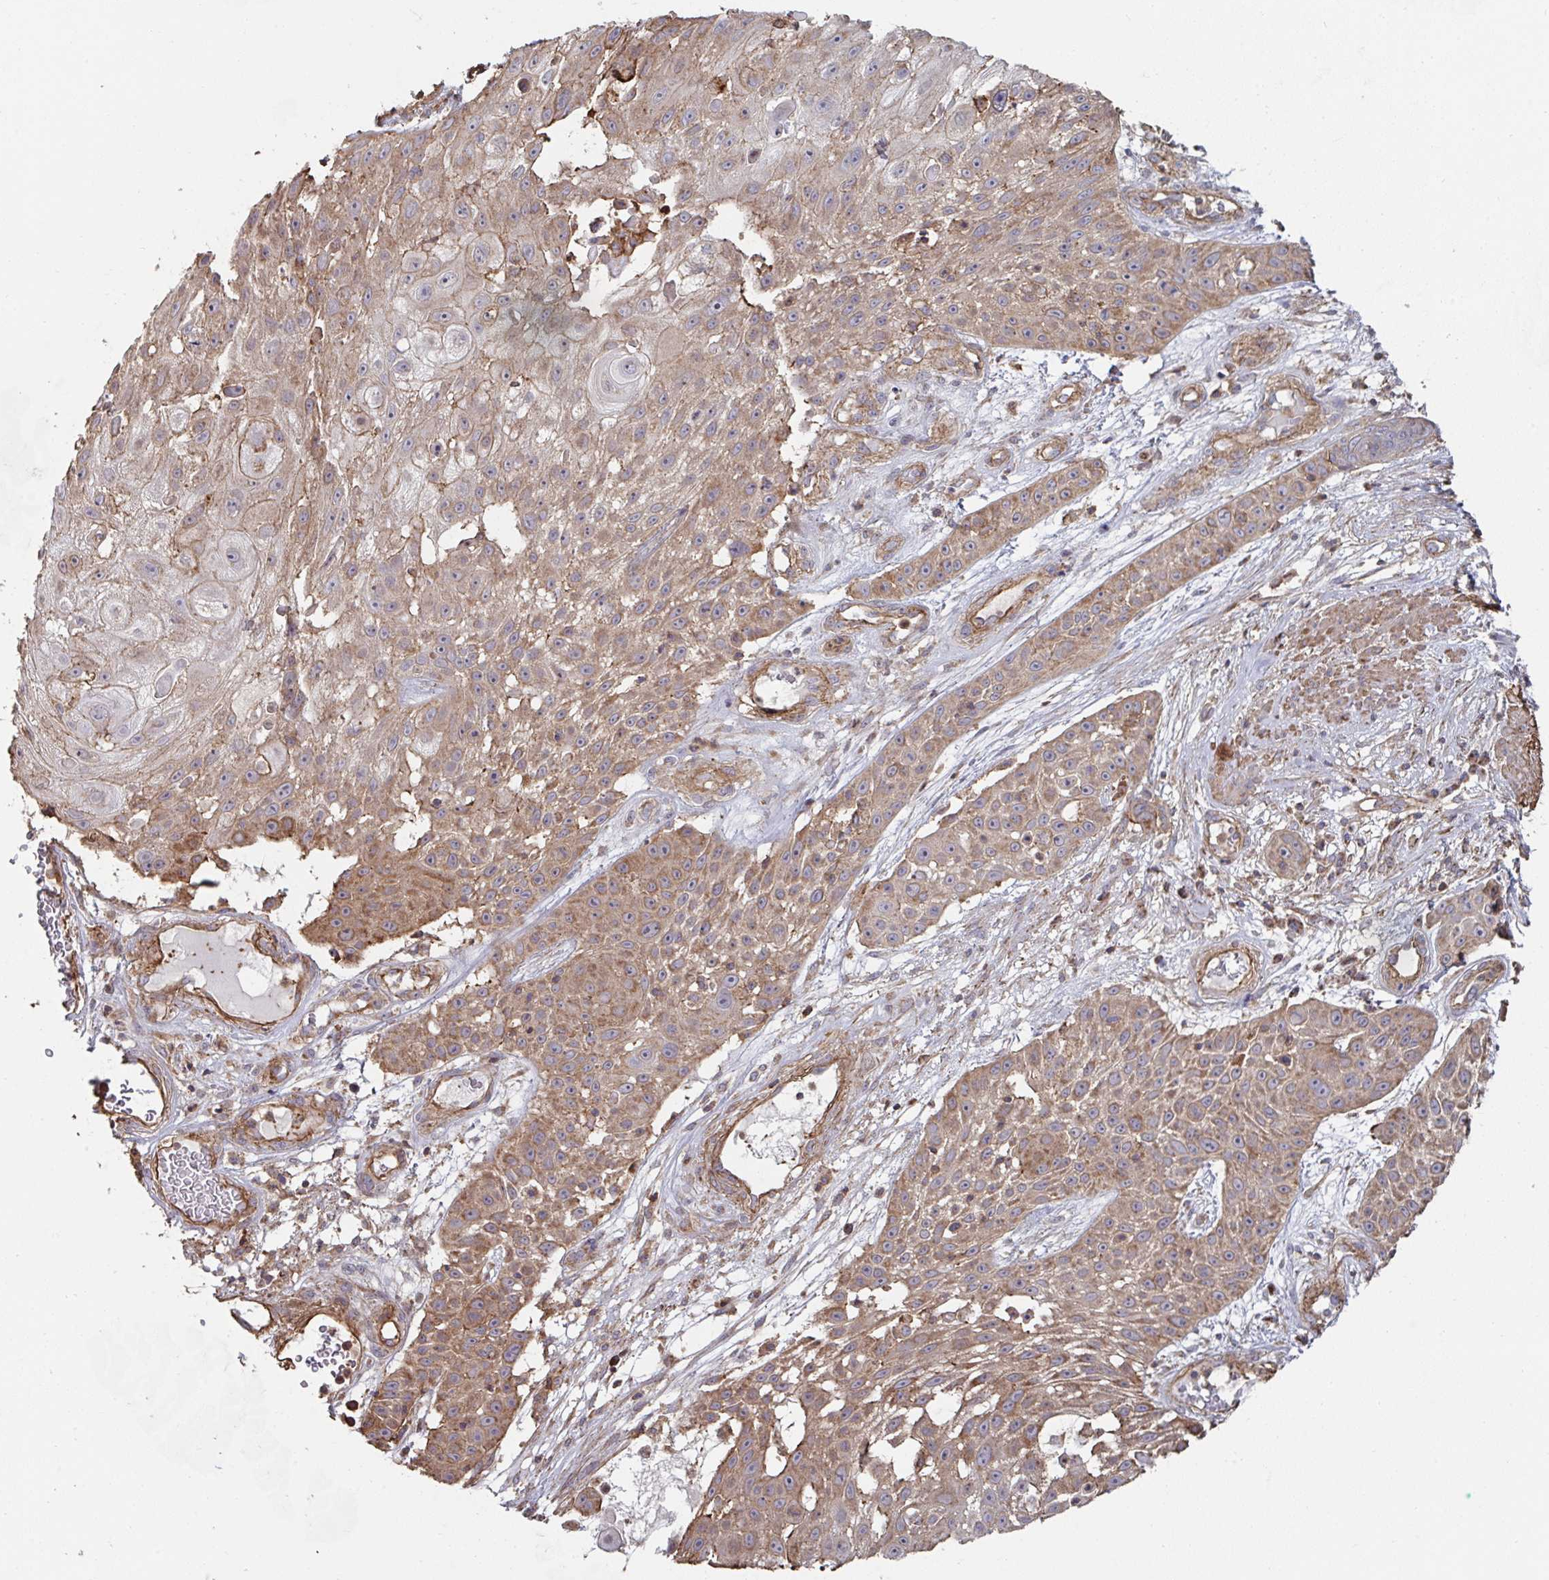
{"staining": {"intensity": "moderate", "quantity": ">75%", "location": "cytoplasmic/membranous"}, "tissue": "skin cancer", "cell_type": "Tumor cells", "image_type": "cancer", "snomed": [{"axis": "morphology", "description": "Squamous cell carcinoma, NOS"}, {"axis": "topography", "description": "Skin"}], "caption": "There is medium levels of moderate cytoplasmic/membranous staining in tumor cells of squamous cell carcinoma (skin), as demonstrated by immunohistochemical staining (brown color).", "gene": "DZANK1", "patient": {"sex": "female", "age": 86}}